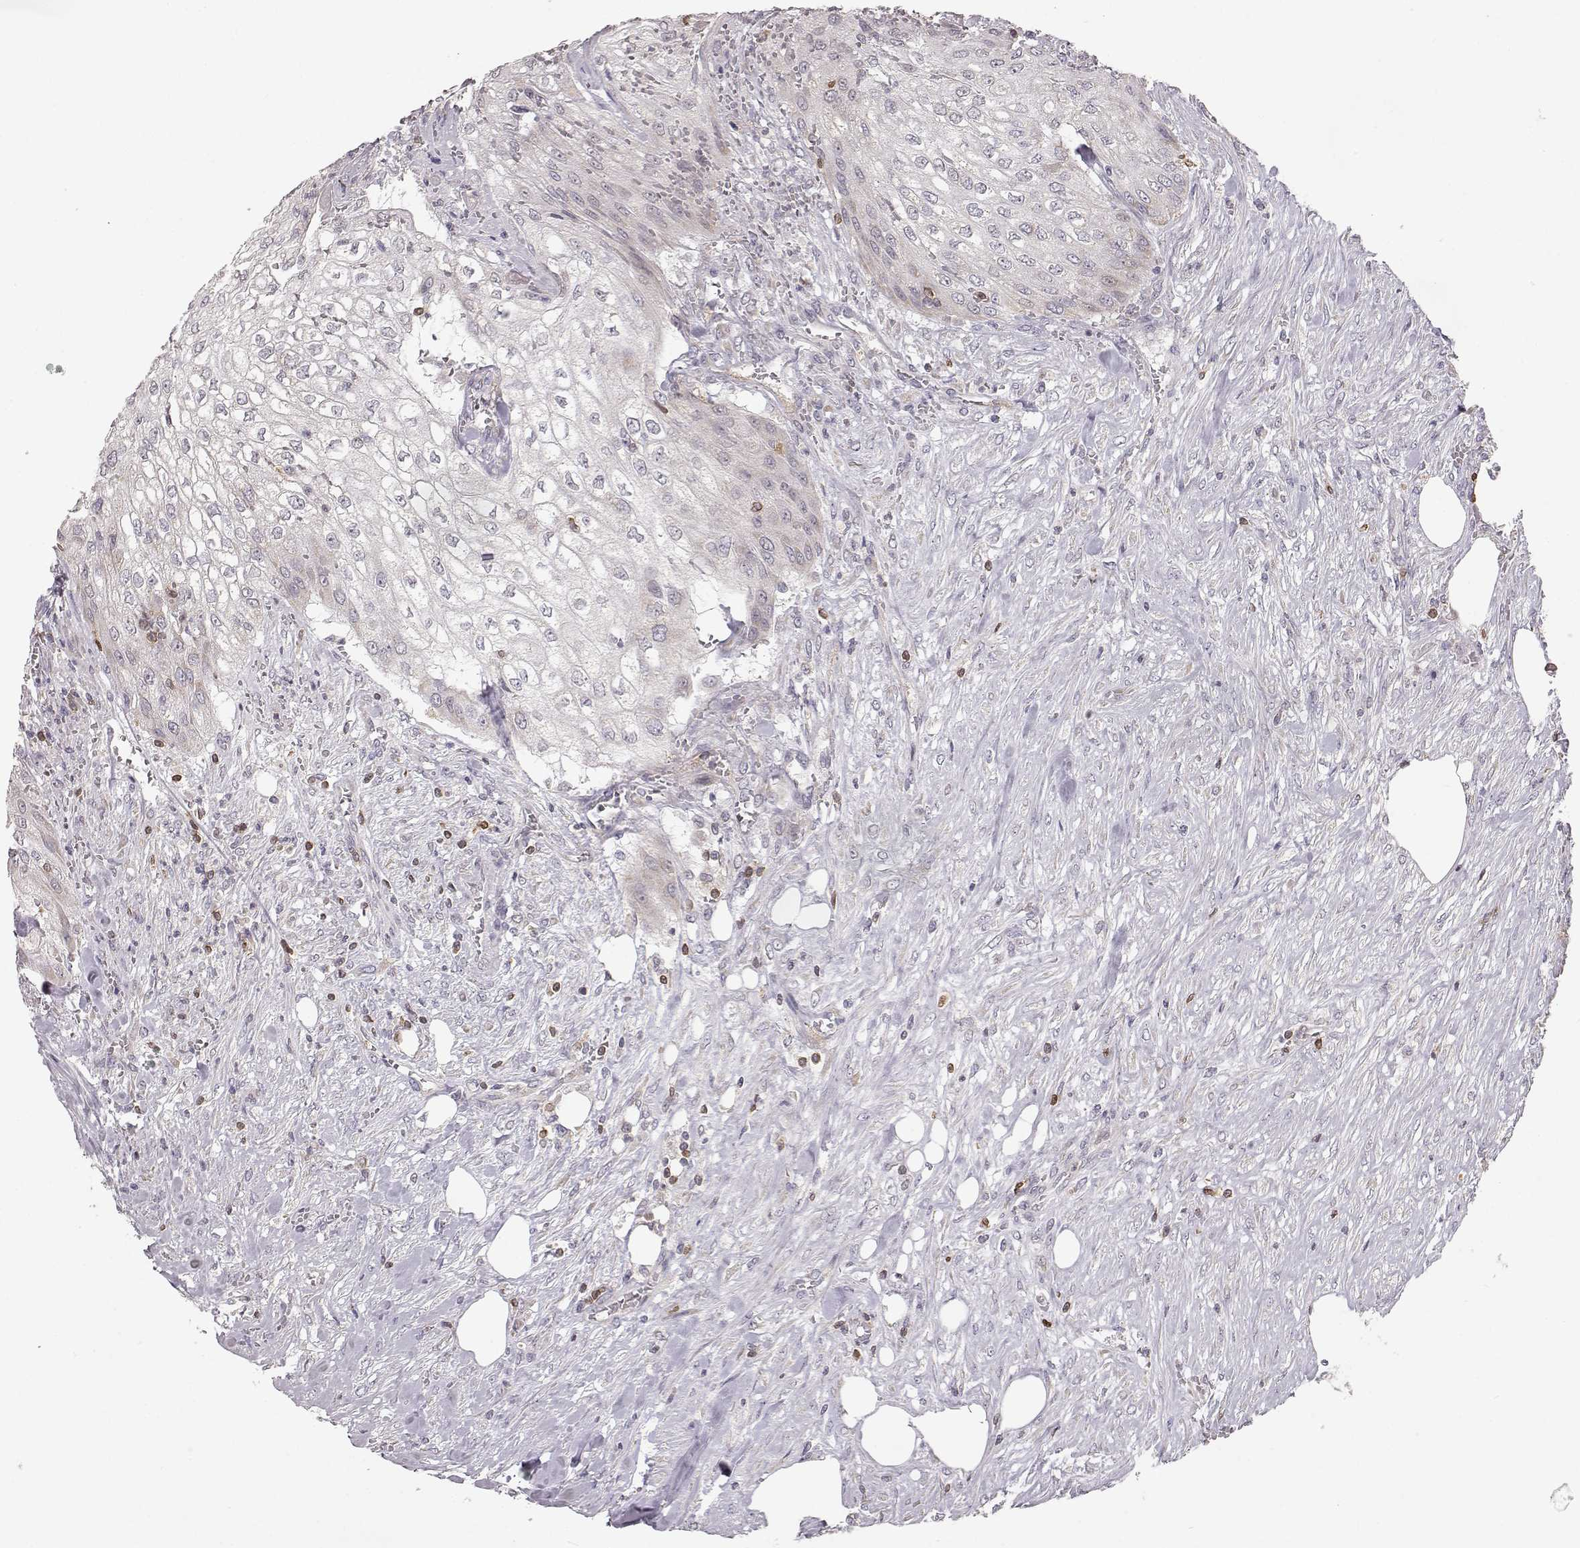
{"staining": {"intensity": "negative", "quantity": "none", "location": "none"}, "tissue": "urothelial cancer", "cell_type": "Tumor cells", "image_type": "cancer", "snomed": [{"axis": "morphology", "description": "Urothelial carcinoma, High grade"}, {"axis": "topography", "description": "Urinary bladder"}], "caption": "A micrograph of human high-grade urothelial carcinoma is negative for staining in tumor cells.", "gene": "GRAP2", "patient": {"sex": "male", "age": 62}}